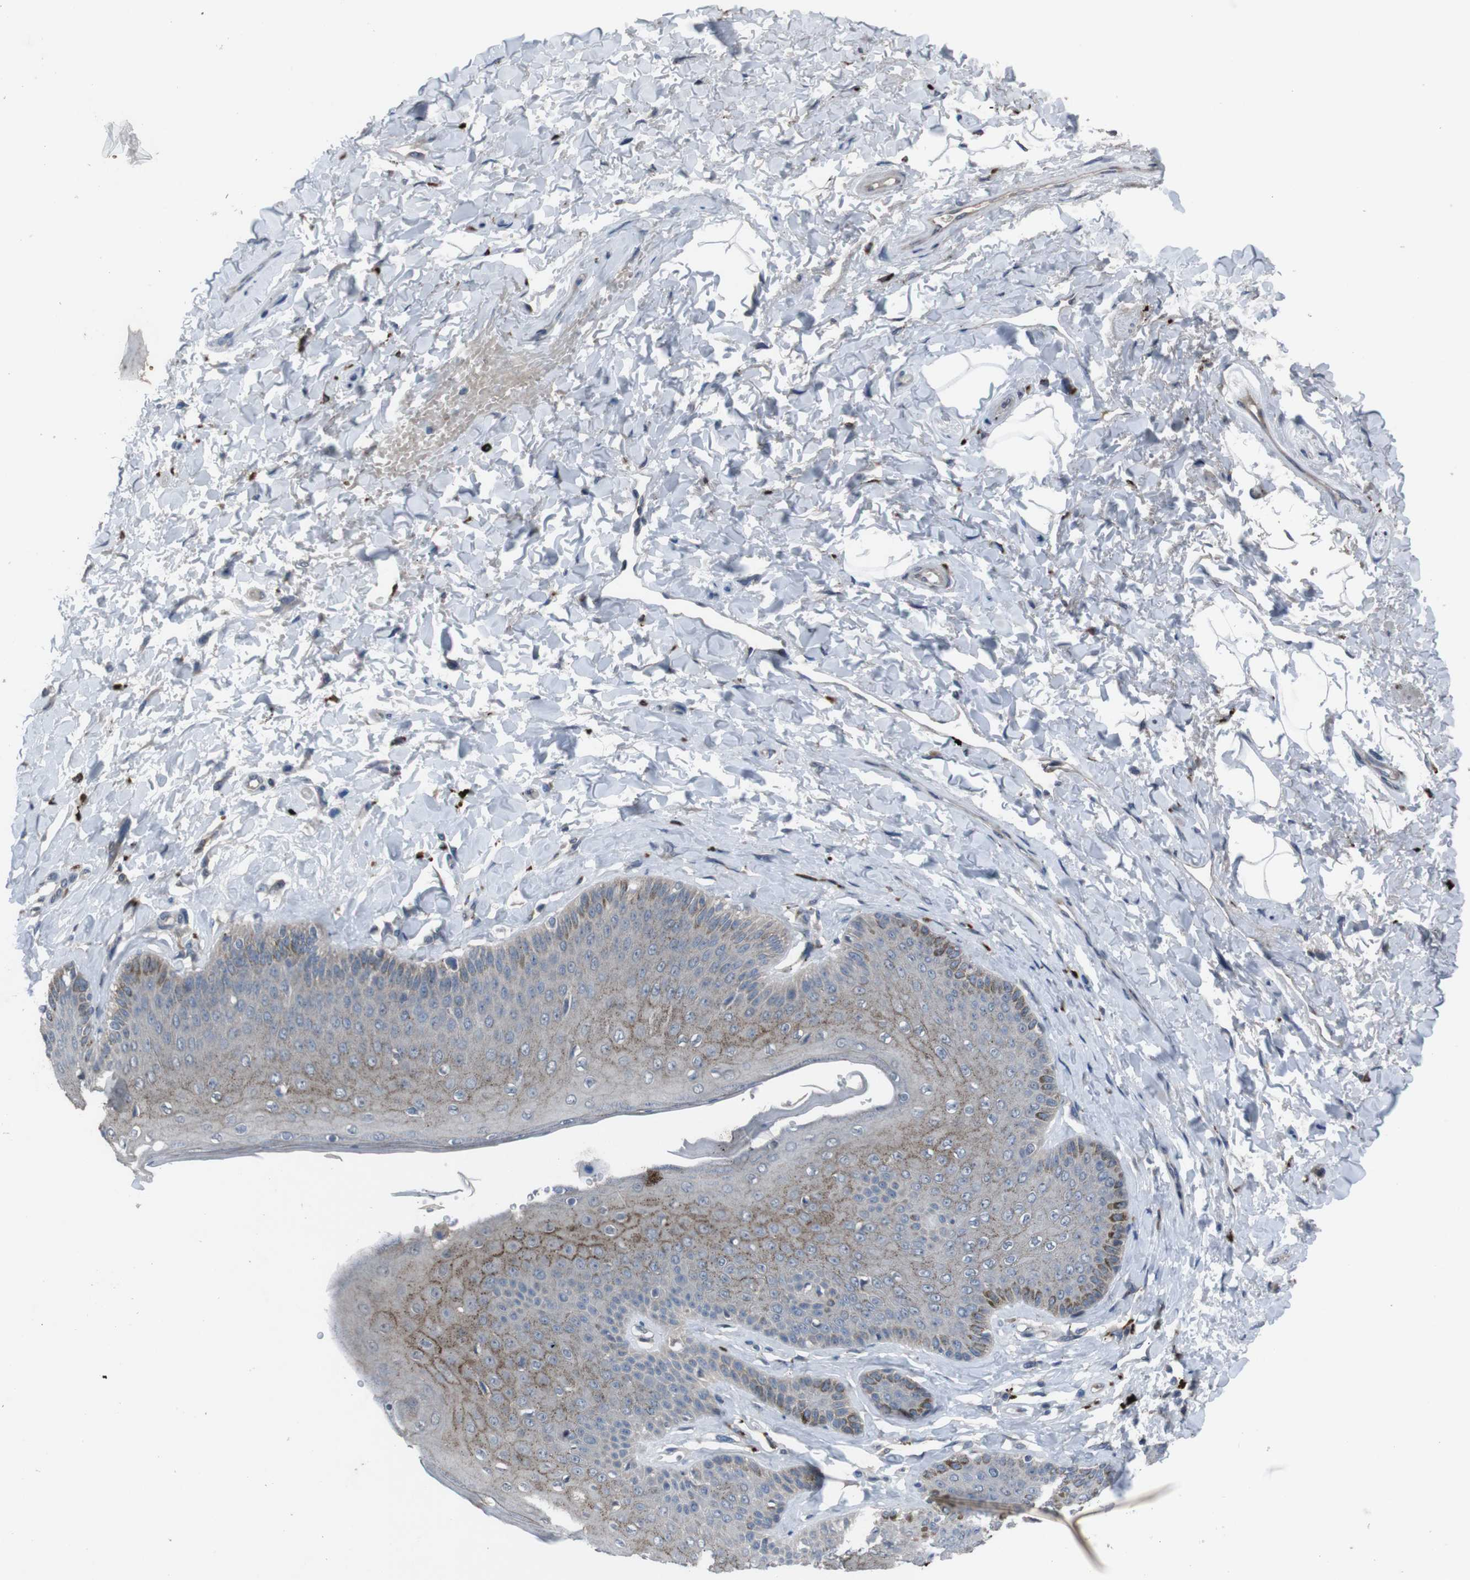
{"staining": {"intensity": "moderate", "quantity": "25%-75%", "location": "cytoplasmic/membranous"}, "tissue": "skin", "cell_type": "Epidermal cells", "image_type": "normal", "snomed": [{"axis": "morphology", "description": "Normal tissue, NOS"}, {"axis": "topography", "description": "Anal"}], "caption": "A brown stain labels moderate cytoplasmic/membranous staining of a protein in epidermal cells of unremarkable human skin. (DAB IHC, brown staining for protein, blue staining for nuclei).", "gene": "EFNA5", "patient": {"sex": "male", "age": 69}}